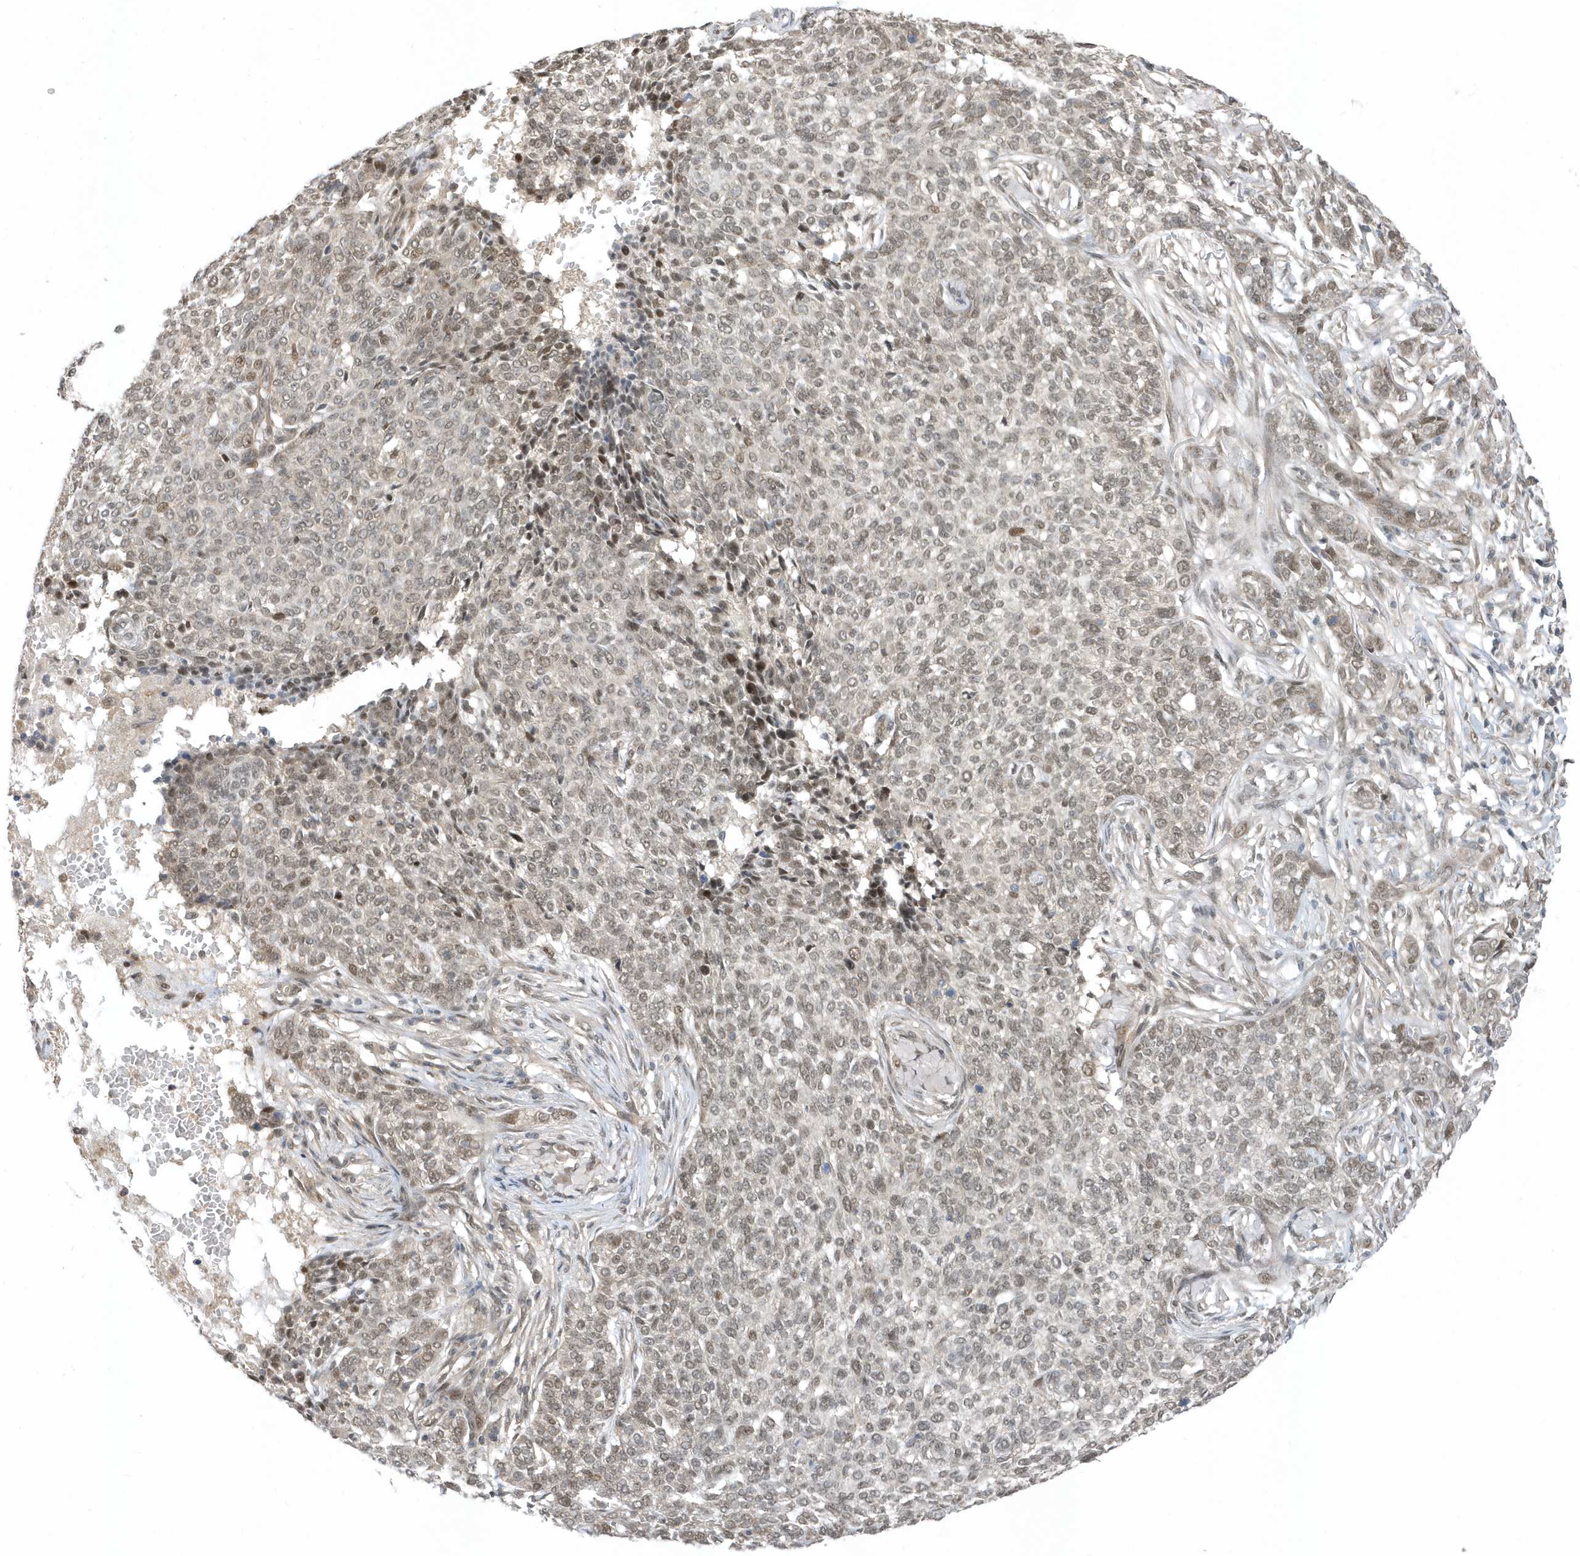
{"staining": {"intensity": "weak", "quantity": "25%-75%", "location": "nuclear"}, "tissue": "skin cancer", "cell_type": "Tumor cells", "image_type": "cancer", "snomed": [{"axis": "morphology", "description": "Basal cell carcinoma"}, {"axis": "topography", "description": "Skin"}], "caption": "Immunohistochemical staining of human skin cancer (basal cell carcinoma) exhibits weak nuclear protein expression in about 25%-75% of tumor cells.", "gene": "USP53", "patient": {"sex": "male", "age": 85}}